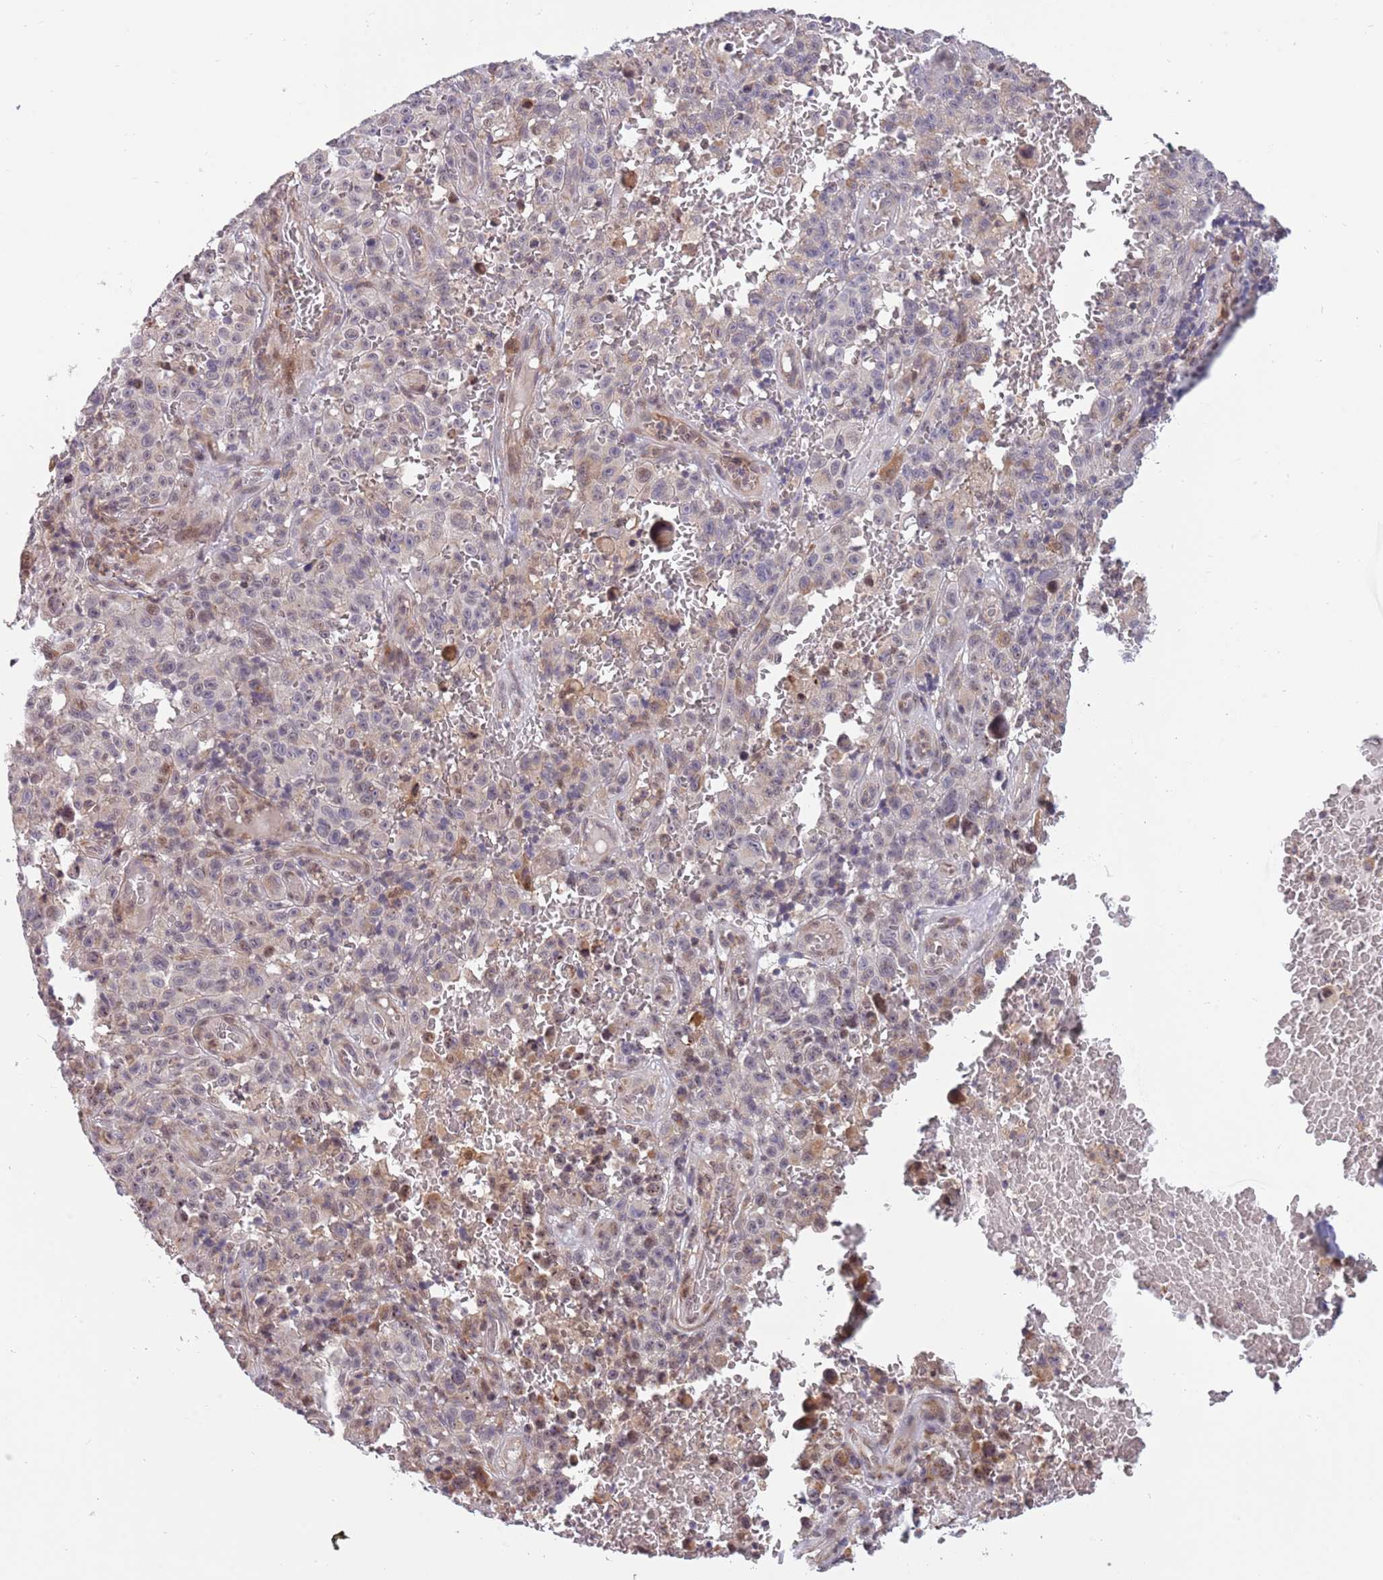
{"staining": {"intensity": "negative", "quantity": "none", "location": "none"}, "tissue": "melanoma", "cell_type": "Tumor cells", "image_type": "cancer", "snomed": [{"axis": "morphology", "description": "Malignant melanoma, NOS"}, {"axis": "topography", "description": "Skin"}], "caption": "This photomicrograph is of melanoma stained with immunohistochemistry (IHC) to label a protein in brown with the nuclei are counter-stained blue. There is no expression in tumor cells. (Brightfield microscopy of DAB (3,3'-diaminobenzidine) immunohistochemistry at high magnification).", "gene": "CCNJL", "patient": {"sex": "female", "age": 82}}